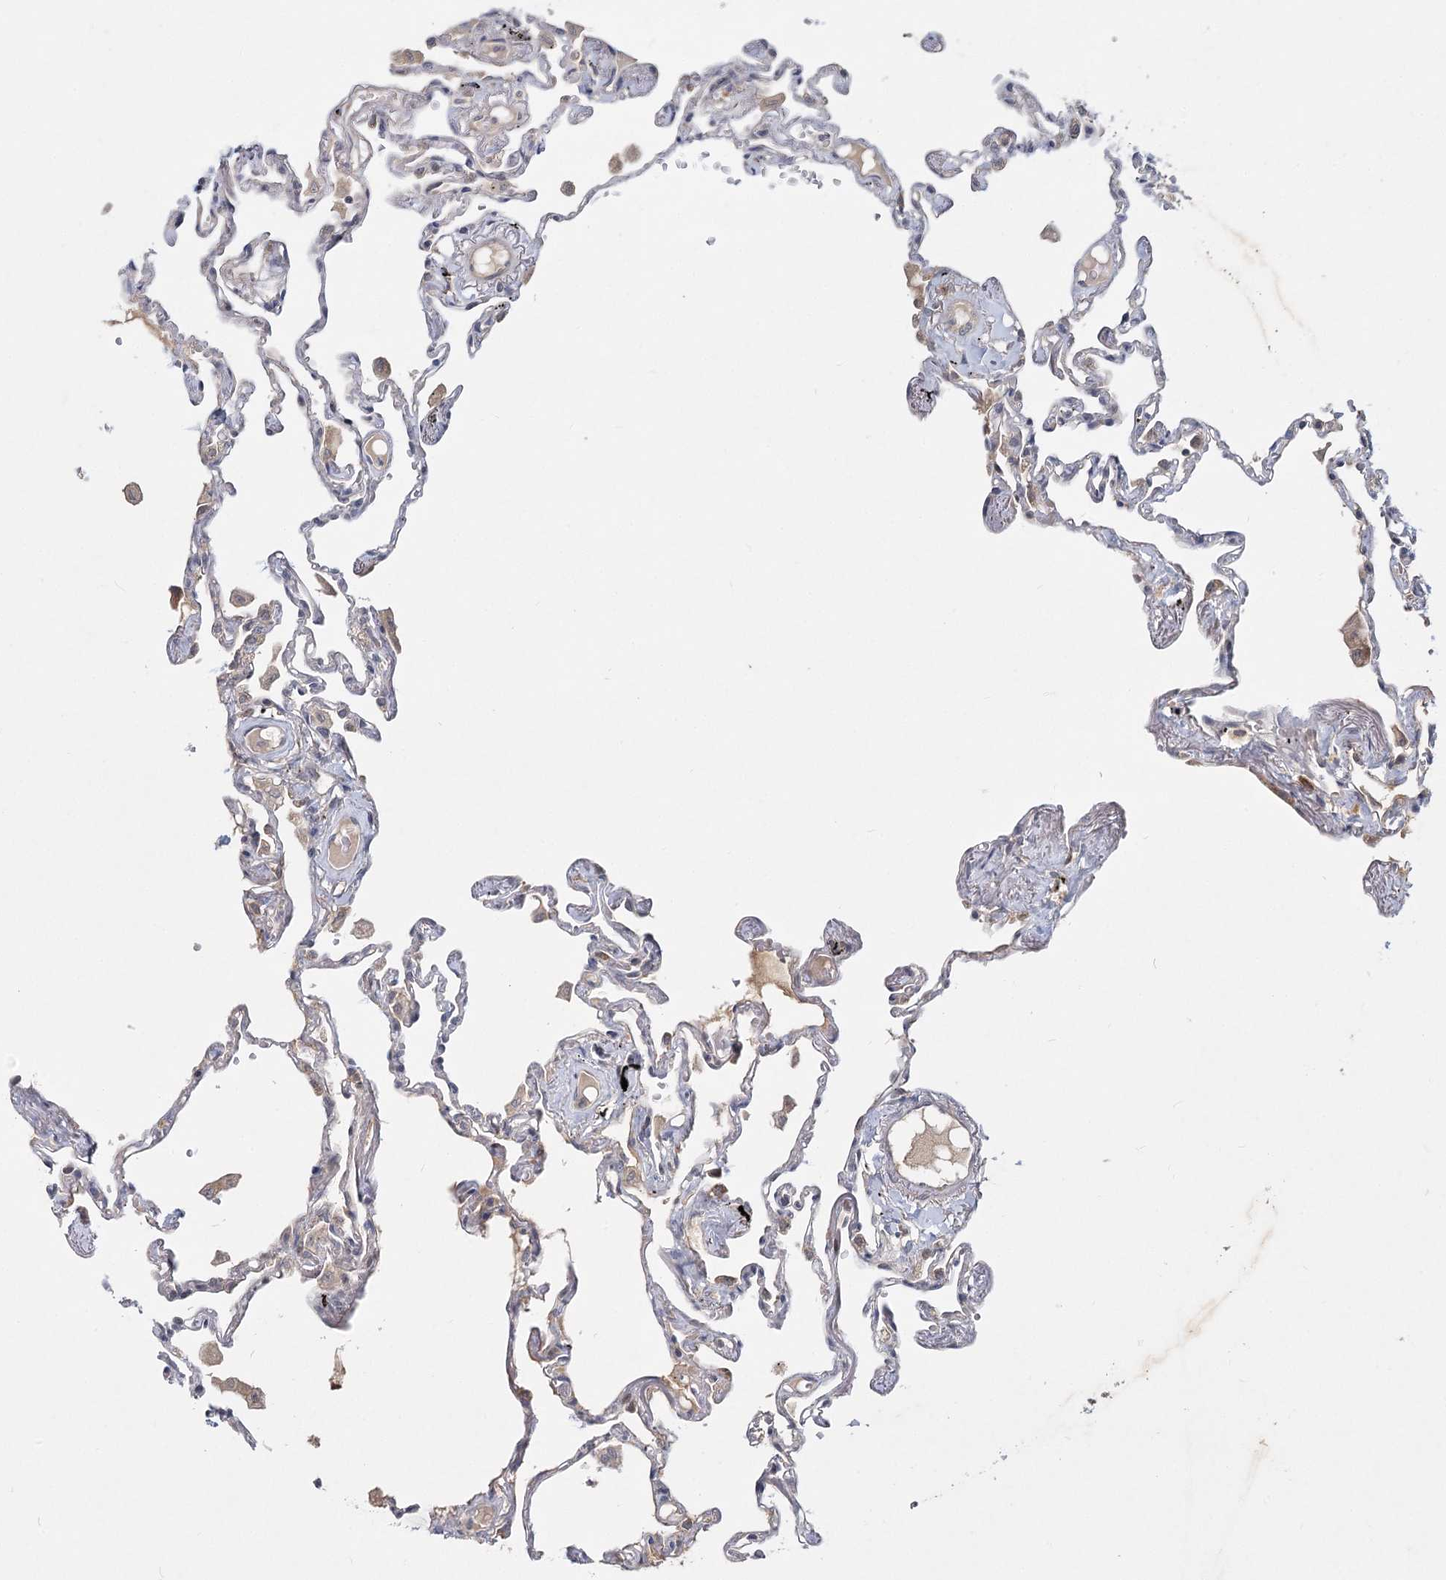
{"staining": {"intensity": "moderate", "quantity": "<25%", "location": "cytoplasmic/membranous"}, "tissue": "lung", "cell_type": "Alveolar cells", "image_type": "normal", "snomed": [{"axis": "morphology", "description": "Normal tissue, NOS"}, {"axis": "topography", "description": "Lung"}], "caption": "This histopathology image reveals immunohistochemistry (IHC) staining of unremarkable lung, with low moderate cytoplasmic/membranous staining in approximately <25% of alveolar cells.", "gene": "AP3B1", "patient": {"sex": "female", "age": 67}}